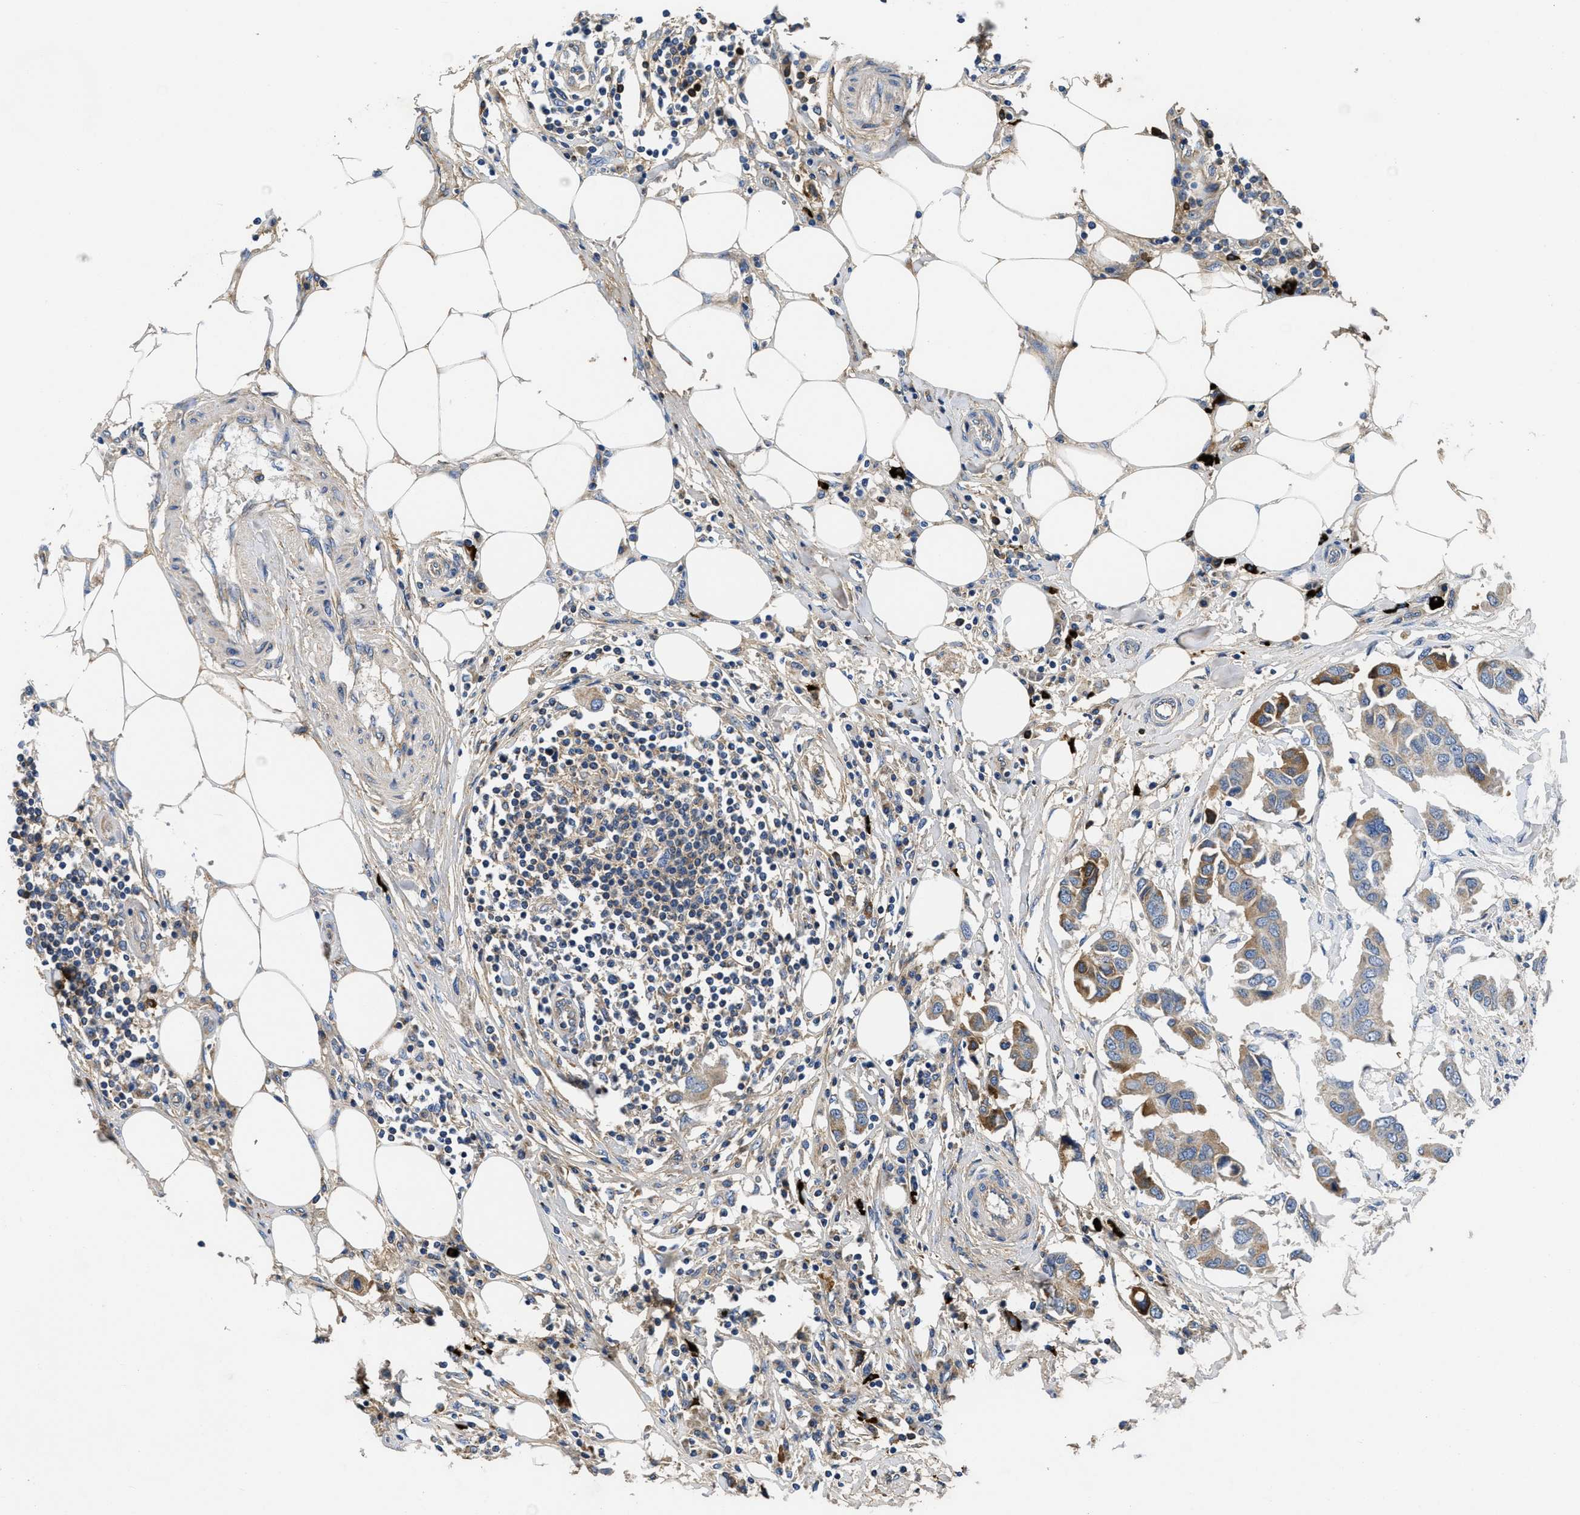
{"staining": {"intensity": "moderate", "quantity": "25%-75%", "location": "cytoplasmic/membranous"}, "tissue": "breast cancer", "cell_type": "Tumor cells", "image_type": "cancer", "snomed": [{"axis": "morphology", "description": "Duct carcinoma"}, {"axis": "topography", "description": "Breast"}], "caption": "Protein staining of breast cancer (intraductal carcinoma) tissue displays moderate cytoplasmic/membranous expression in about 25%-75% of tumor cells.", "gene": "GALK1", "patient": {"sex": "female", "age": 80}}